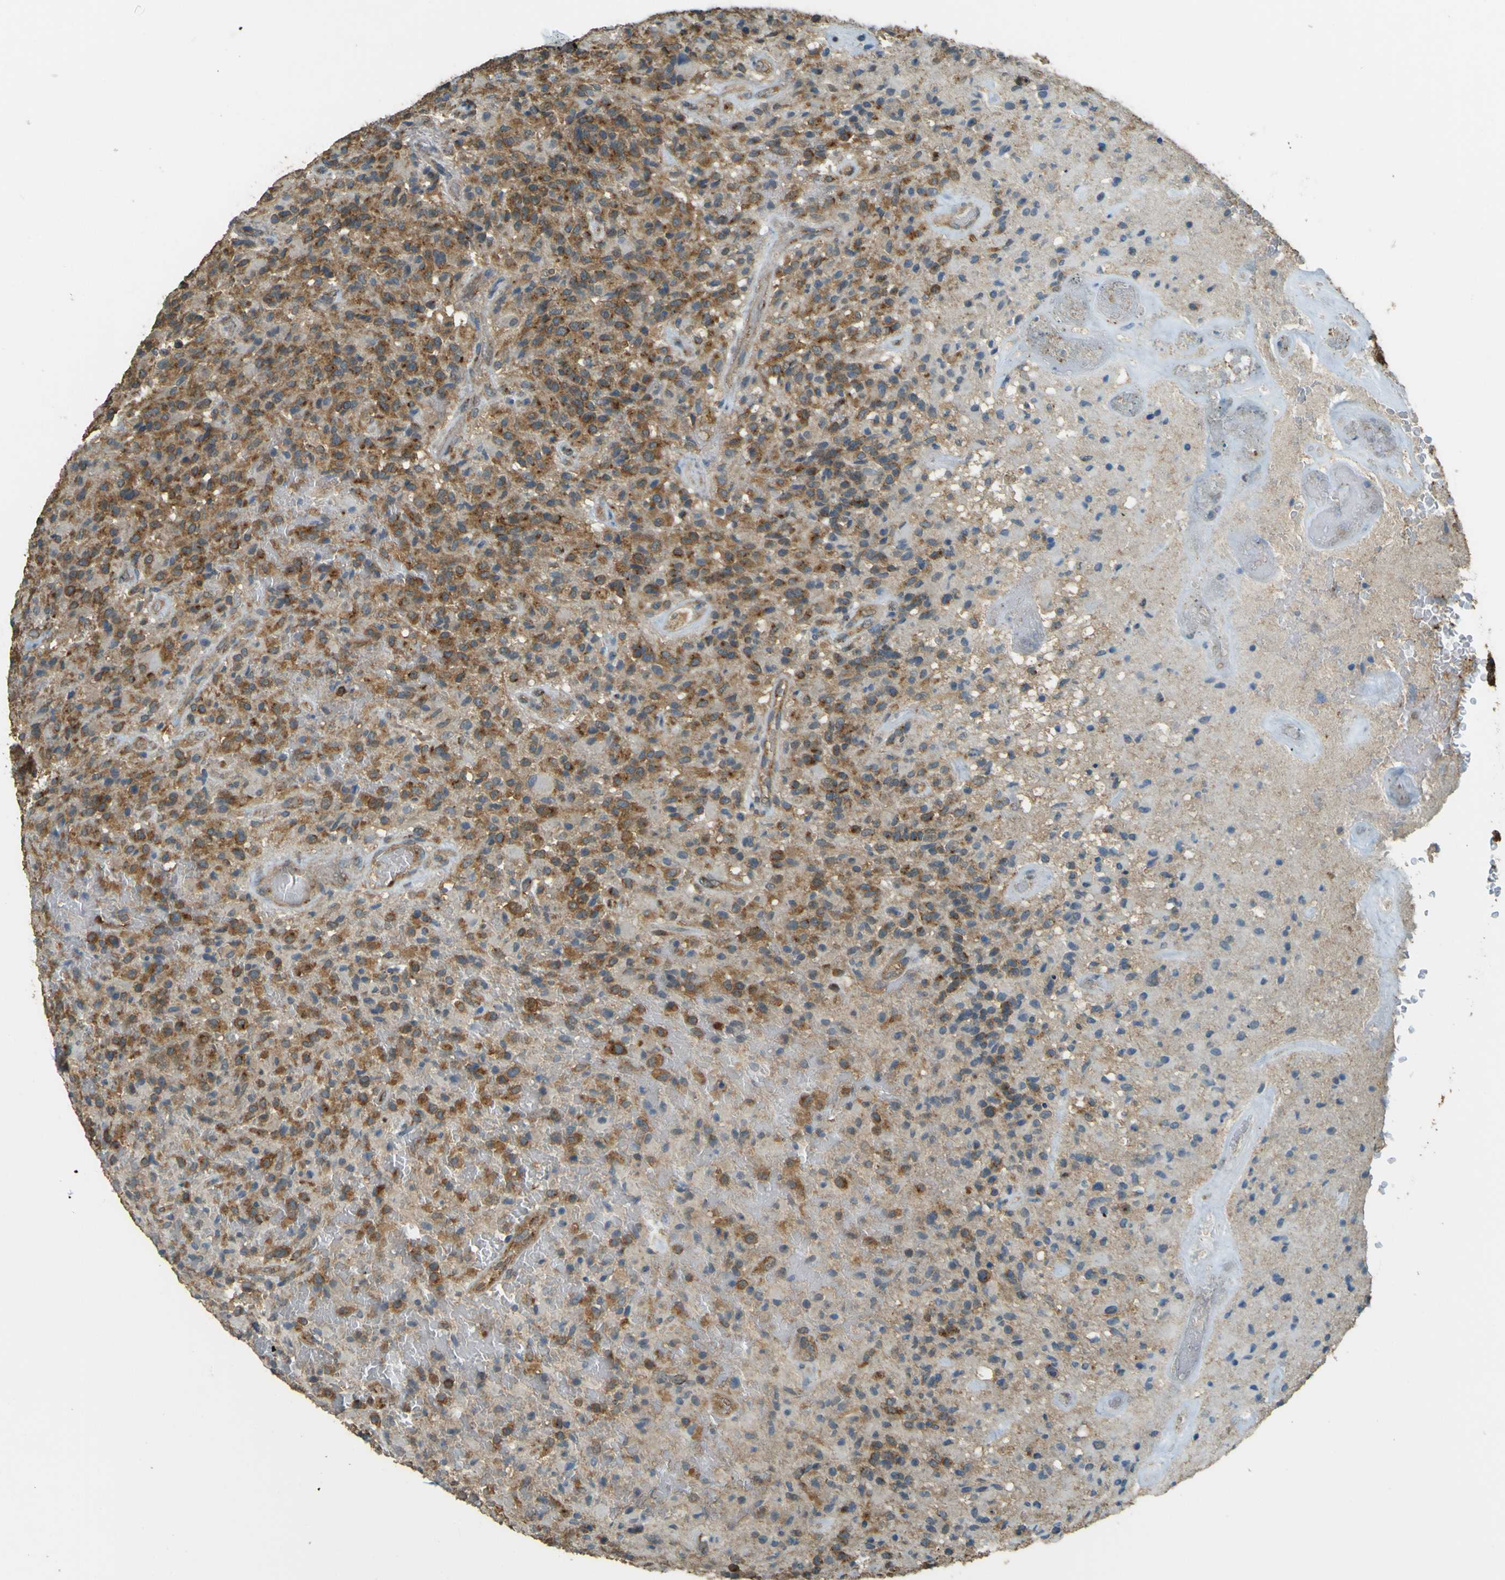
{"staining": {"intensity": "moderate", "quantity": "25%-75%", "location": "cytoplasmic/membranous"}, "tissue": "glioma", "cell_type": "Tumor cells", "image_type": "cancer", "snomed": [{"axis": "morphology", "description": "Glioma, malignant, High grade"}, {"axis": "topography", "description": "Brain"}], "caption": "An image showing moderate cytoplasmic/membranous staining in about 25%-75% of tumor cells in glioma, as visualized by brown immunohistochemical staining.", "gene": "GOLGA1", "patient": {"sex": "male", "age": 71}}